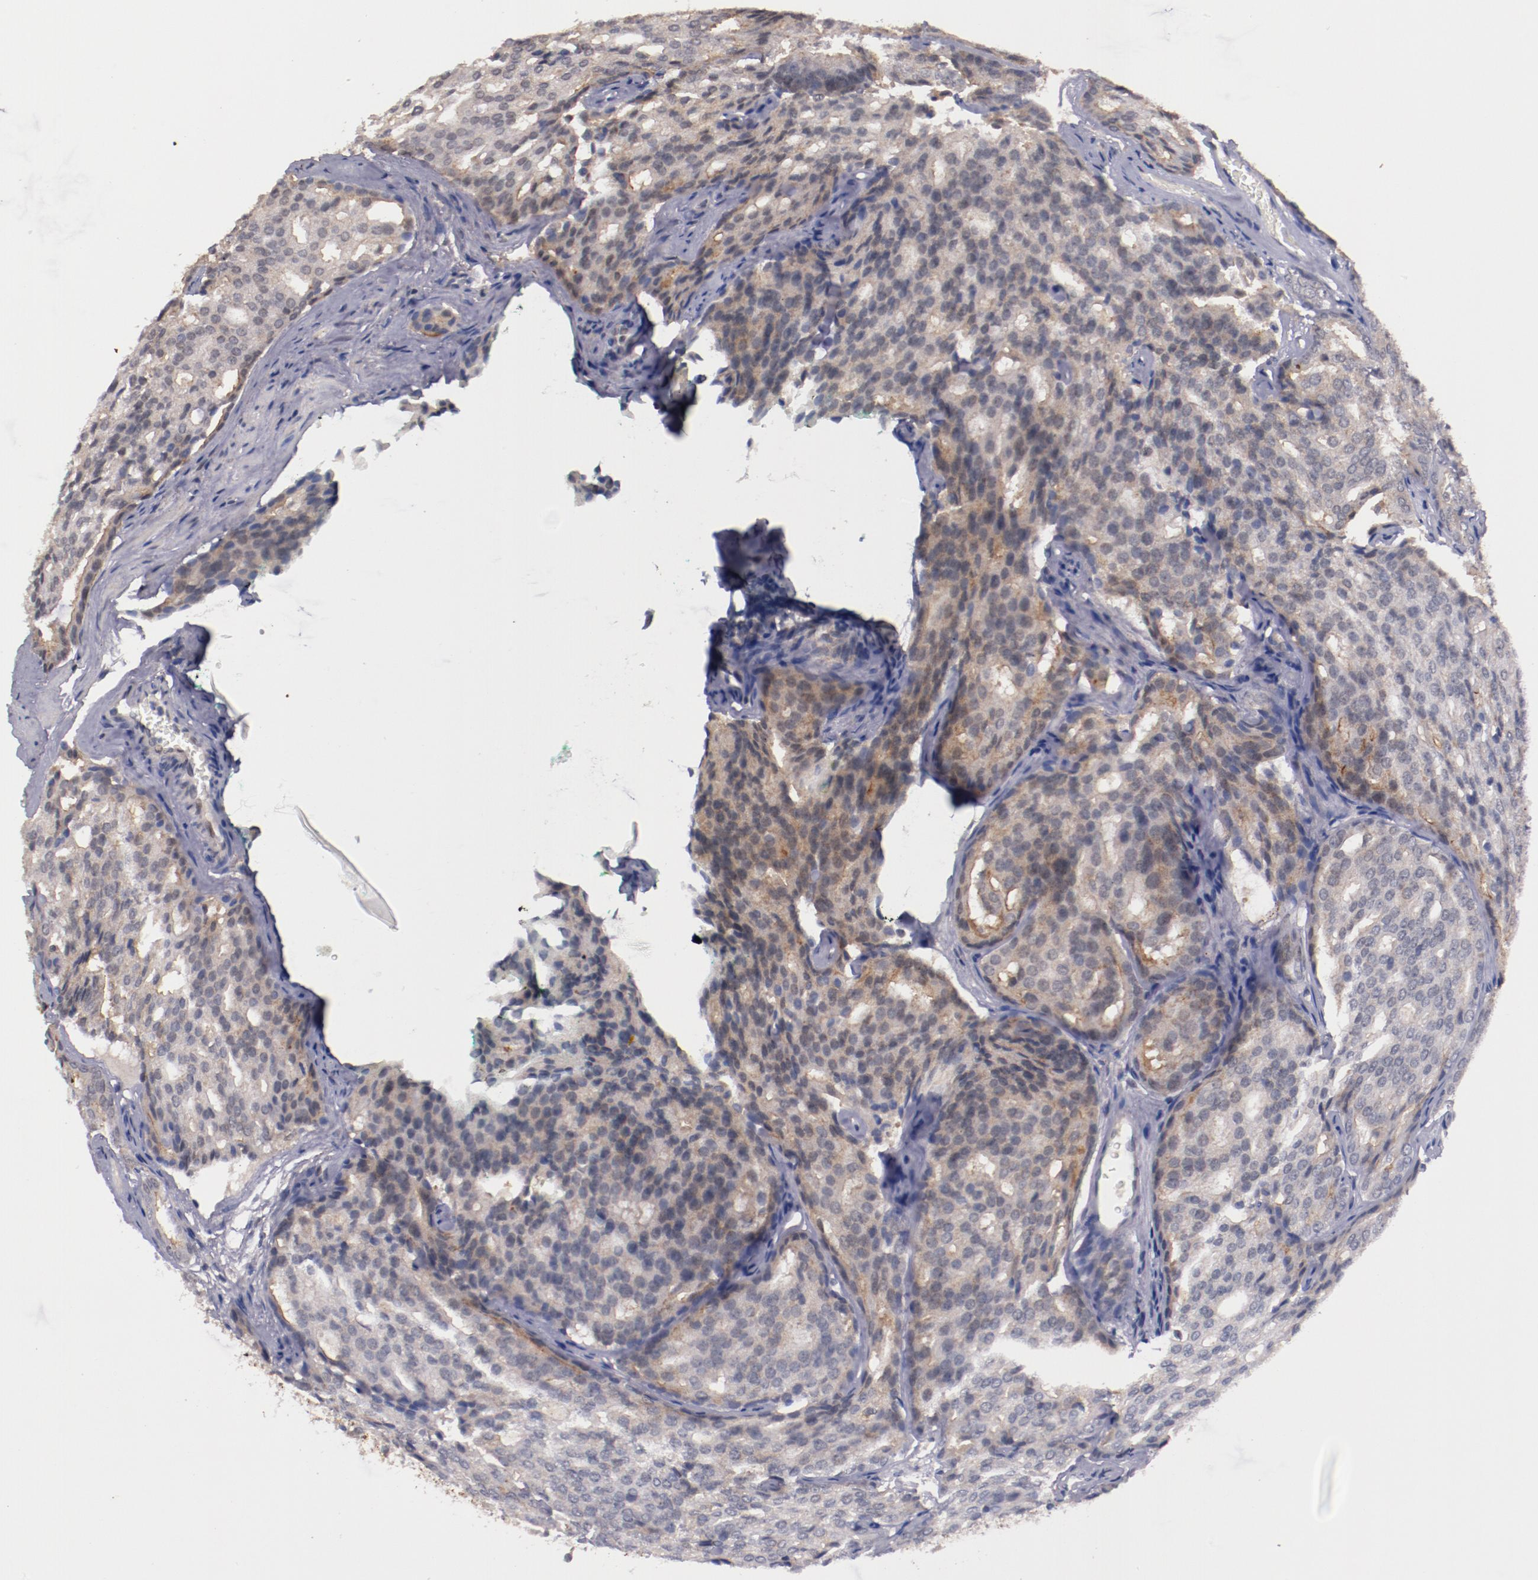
{"staining": {"intensity": "weak", "quantity": ">75%", "location": "cytoplasmic/membranous"}, "tissue": "prostate cancer", "cell_type": "Tumor cells", "image_type": "cancer", "snomed": [{"axis": "morphology", "description": "Adenocarcinoma, High grade"}, {"axis": "topography", "description": "Prostate"}], "caption": "The micrograph reveals staining of adenocarcinoma (high-grade) (prostate), revealing weak cytoplasmic/membranous protein staining (brown color) within tumor cells. (Stains: DAB (3,3'-diaminobenzidine) in brown, nuclei in blue, Microscopy: brightfield microscopy at high magnification).", "gene": "SYP", "patient": {"sex": "male", "age": 64}}